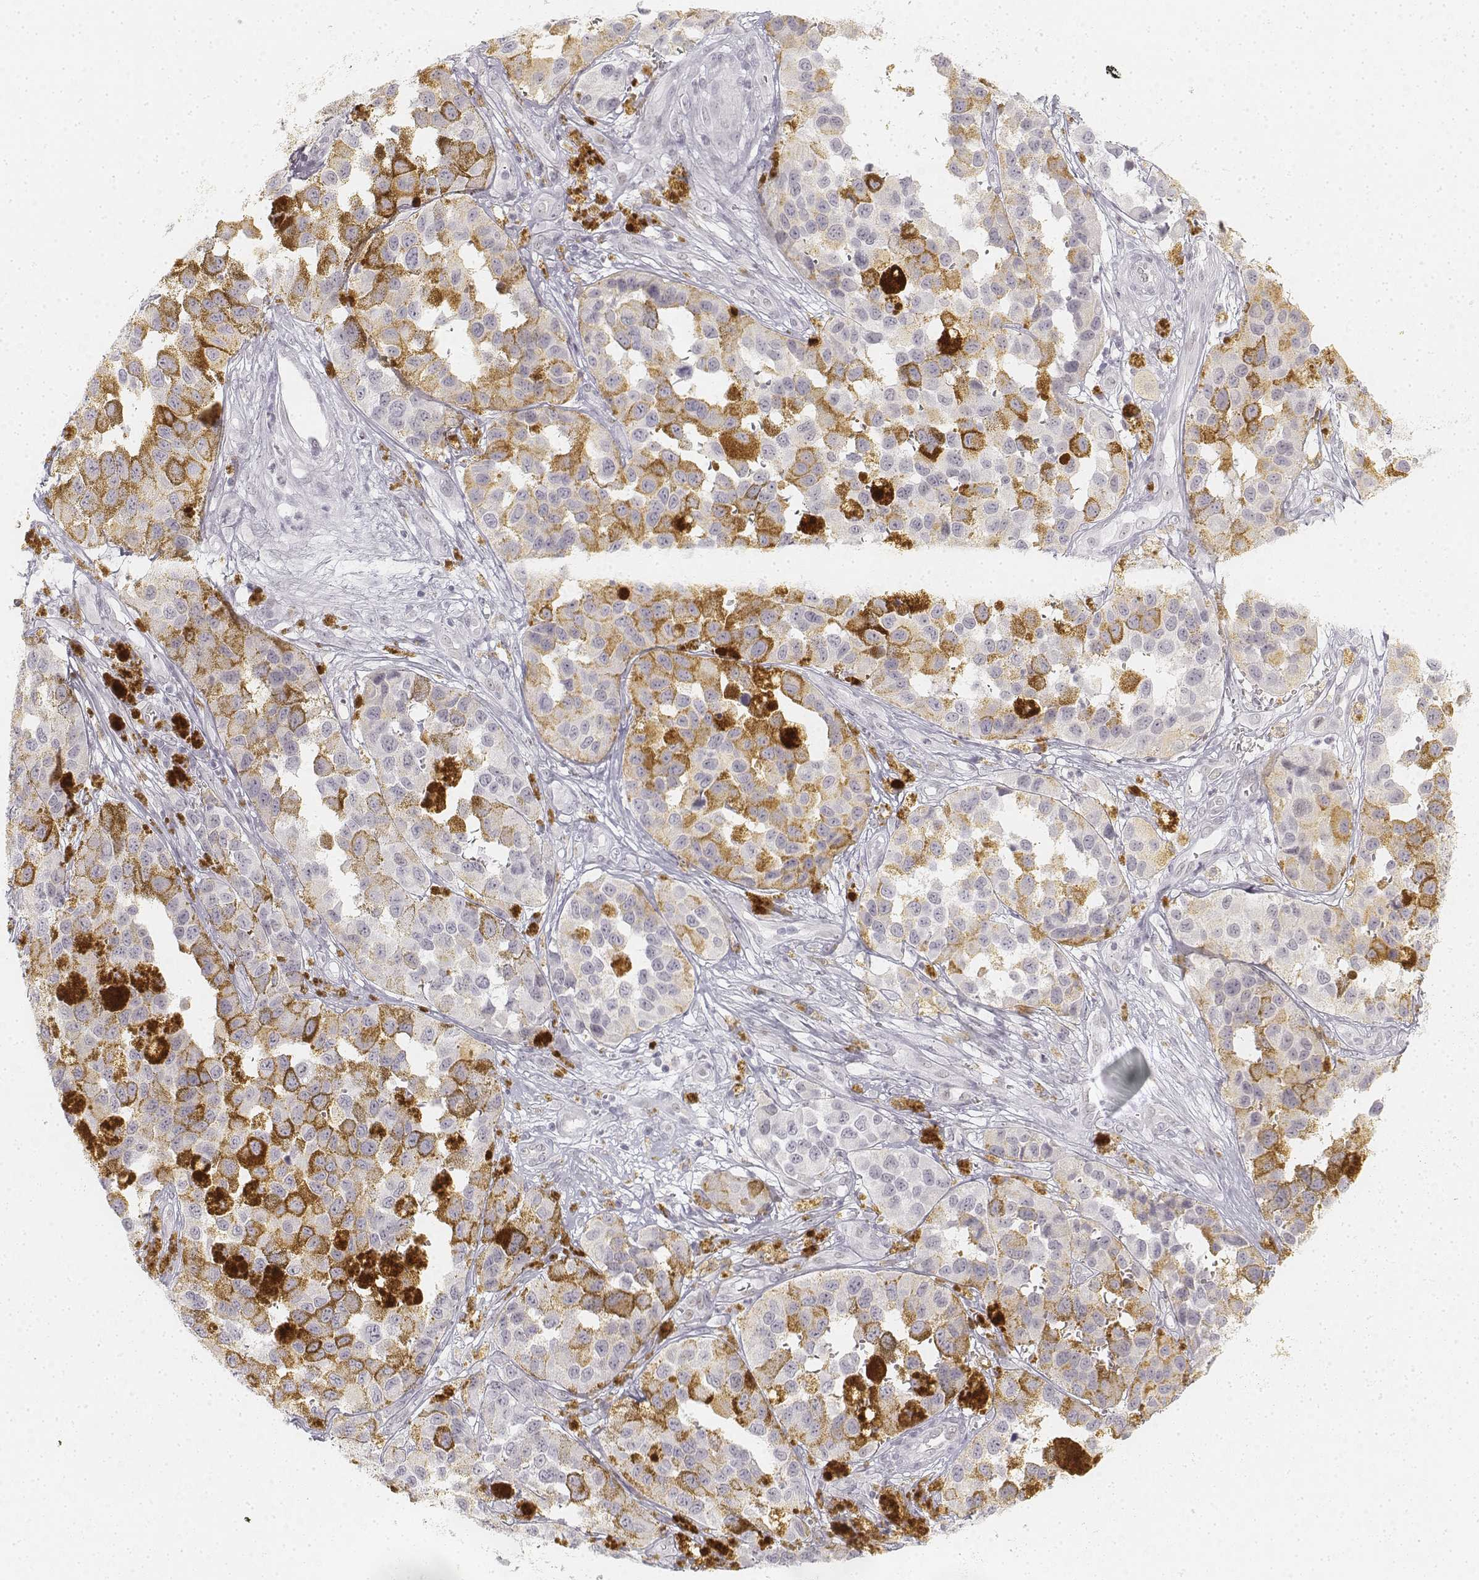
{"staining": {"intensity": "negative", "quantity": "none", "location": "none"}, "tissue": "melanoma", "cell_type": "Tumor cells", "image_type": "cancer", "snomed": [{"axis": "morphology", "description": "Malignant melanoma, NOS"}, {"axis": "topography", "description": "Skin"}], "caption": "Immunohistochemical staining of melanoma exhibits no significant staining in tumor cells. (DAB immunohistochemistry (IHC) visualized using brightfield microscopy, high magnification).", "gene": "KRTAP2-1", "patient": {"sex": "female", "age": 58}}